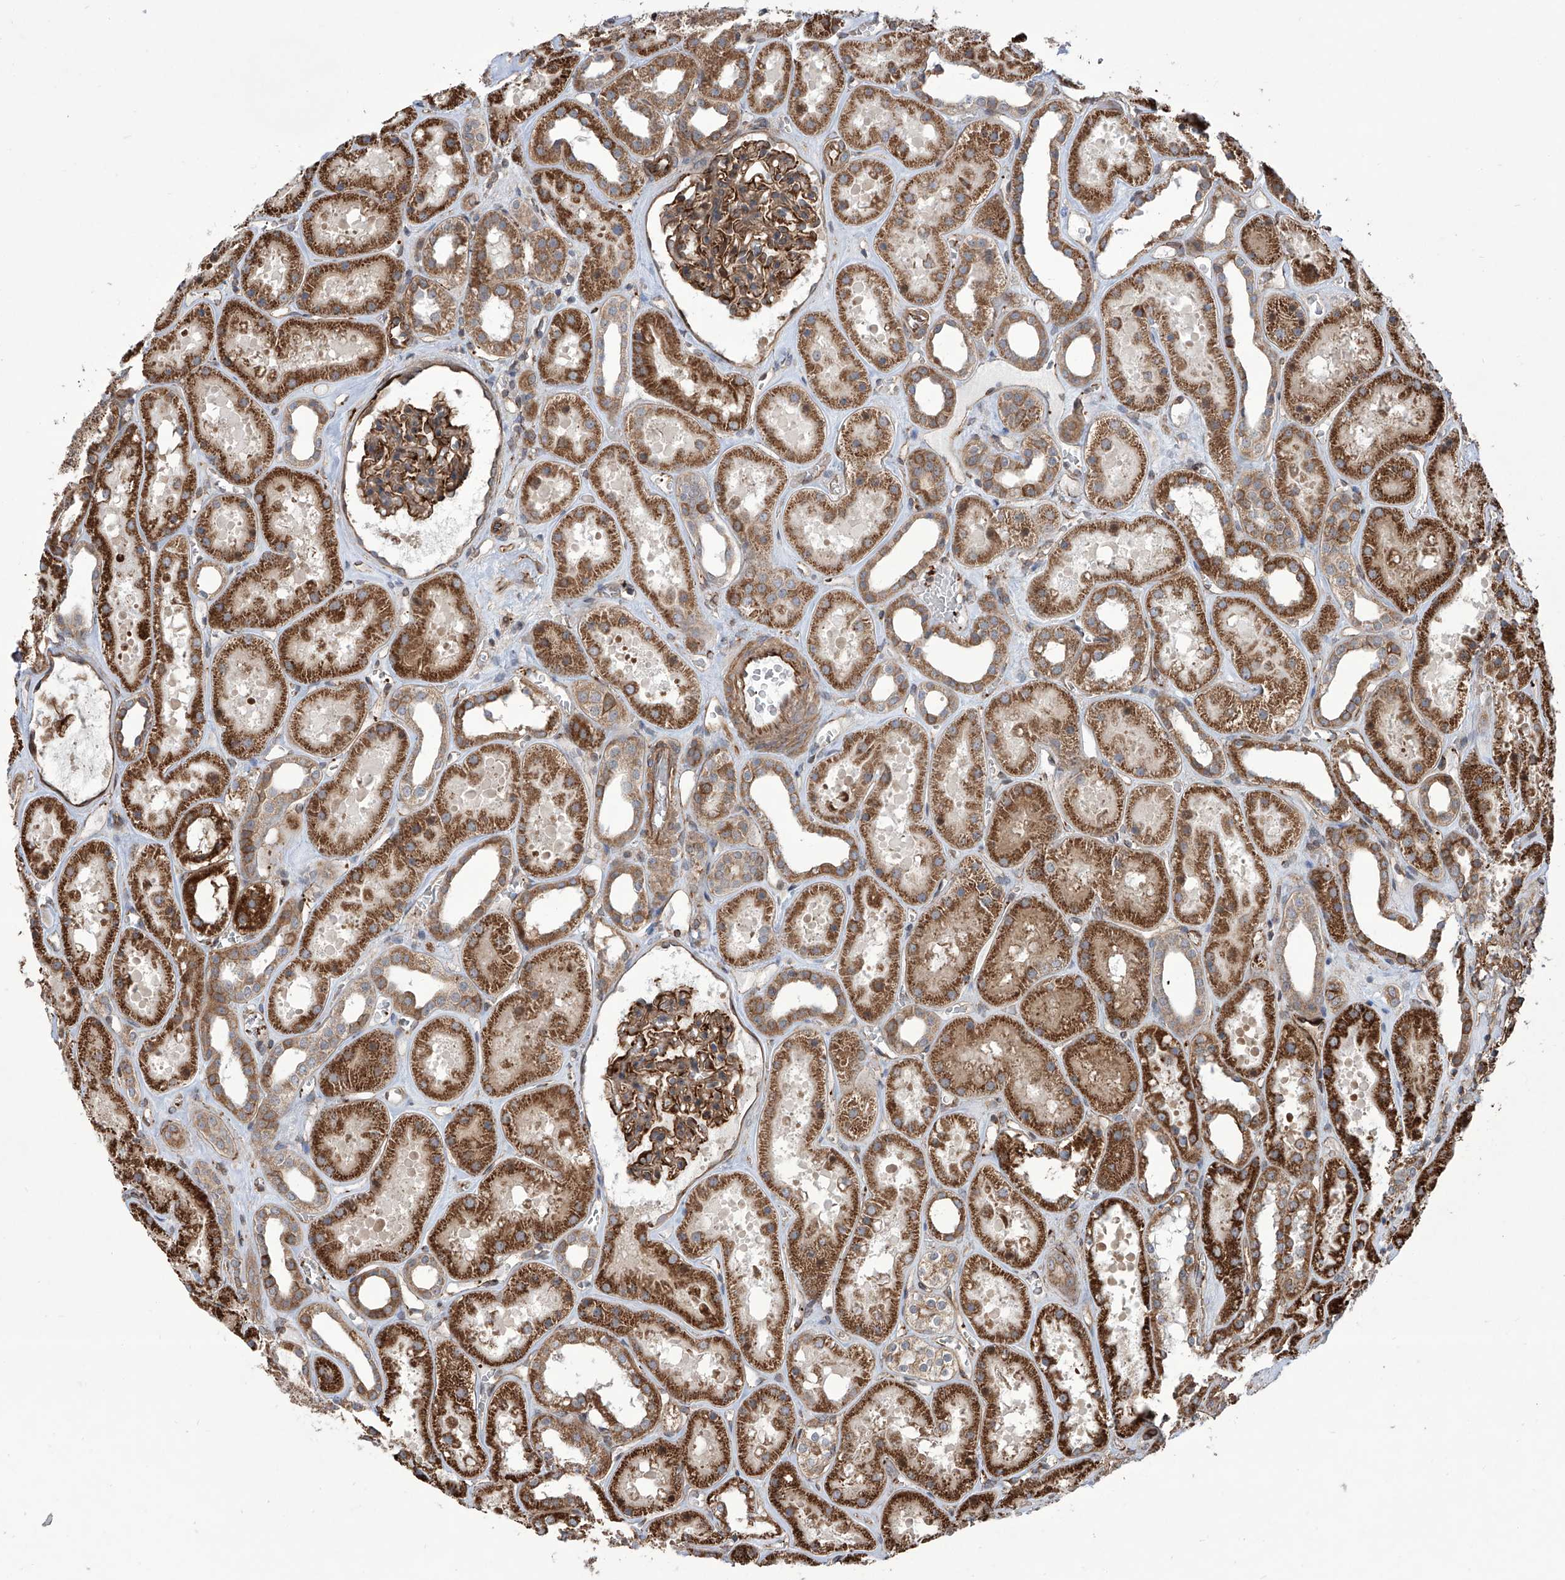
{"staining": {"intensity": "moderate", "quantity": ">75%", "location": "cytoplasmic/membranous"}, "tissue": "kidney", "cell_type": "Cells in glomeruli", "image_type": "normal", "snomed": [{"axis": "morphology", "description": "Normal tissue, NOS"}, {"axis": "topography", "description": "Kidney"}], "caption": "Cells in glomeruli demonstrate moderate cytoplasmic/membranous positivity in approximately >75% of cells in normal kidney.", "gene": "APAF1", "patient": {"sex": "female", "age": 41}}